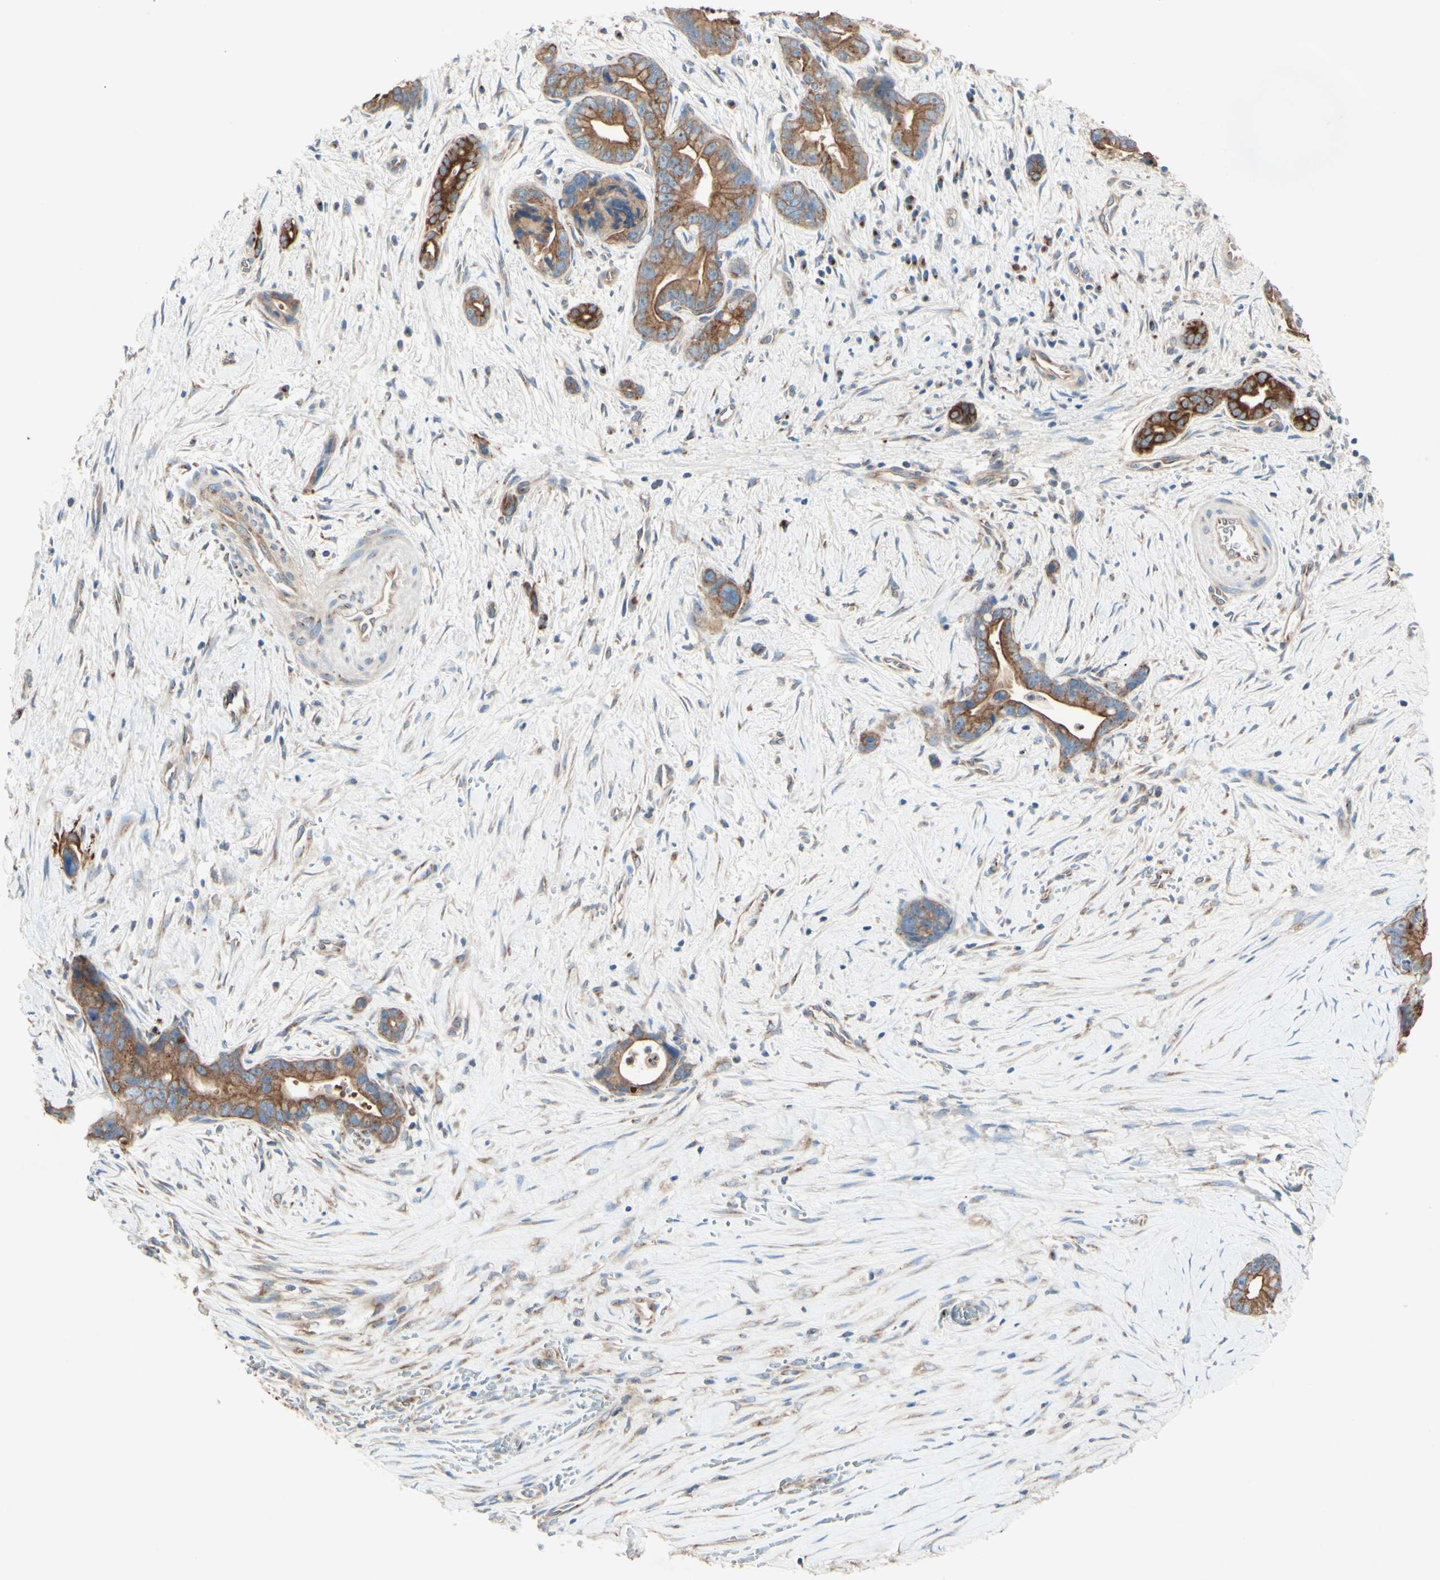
{"staining": {"intensity": "moderate", "quantity": "25%-75%", "location": "cytoplasmic/membranous"}, "tissue": "liver cancer", "cell_type": "Tumor cells", "image_type": "cancer", "snomed": [{"axis": "morphology", "description": "Cholangiocarcinoma"}, {"axis": "topography", "description": "Liver"}], "caption": "Liver cholangiocarcinoma tissue demonstrates moderate cytoplasmic/membranous staining in about 25%-75% of tumor cells, visualized by immunohistochemistry.", "gene": "MTM1", "patient": {"sex": "female", "age": 55}}